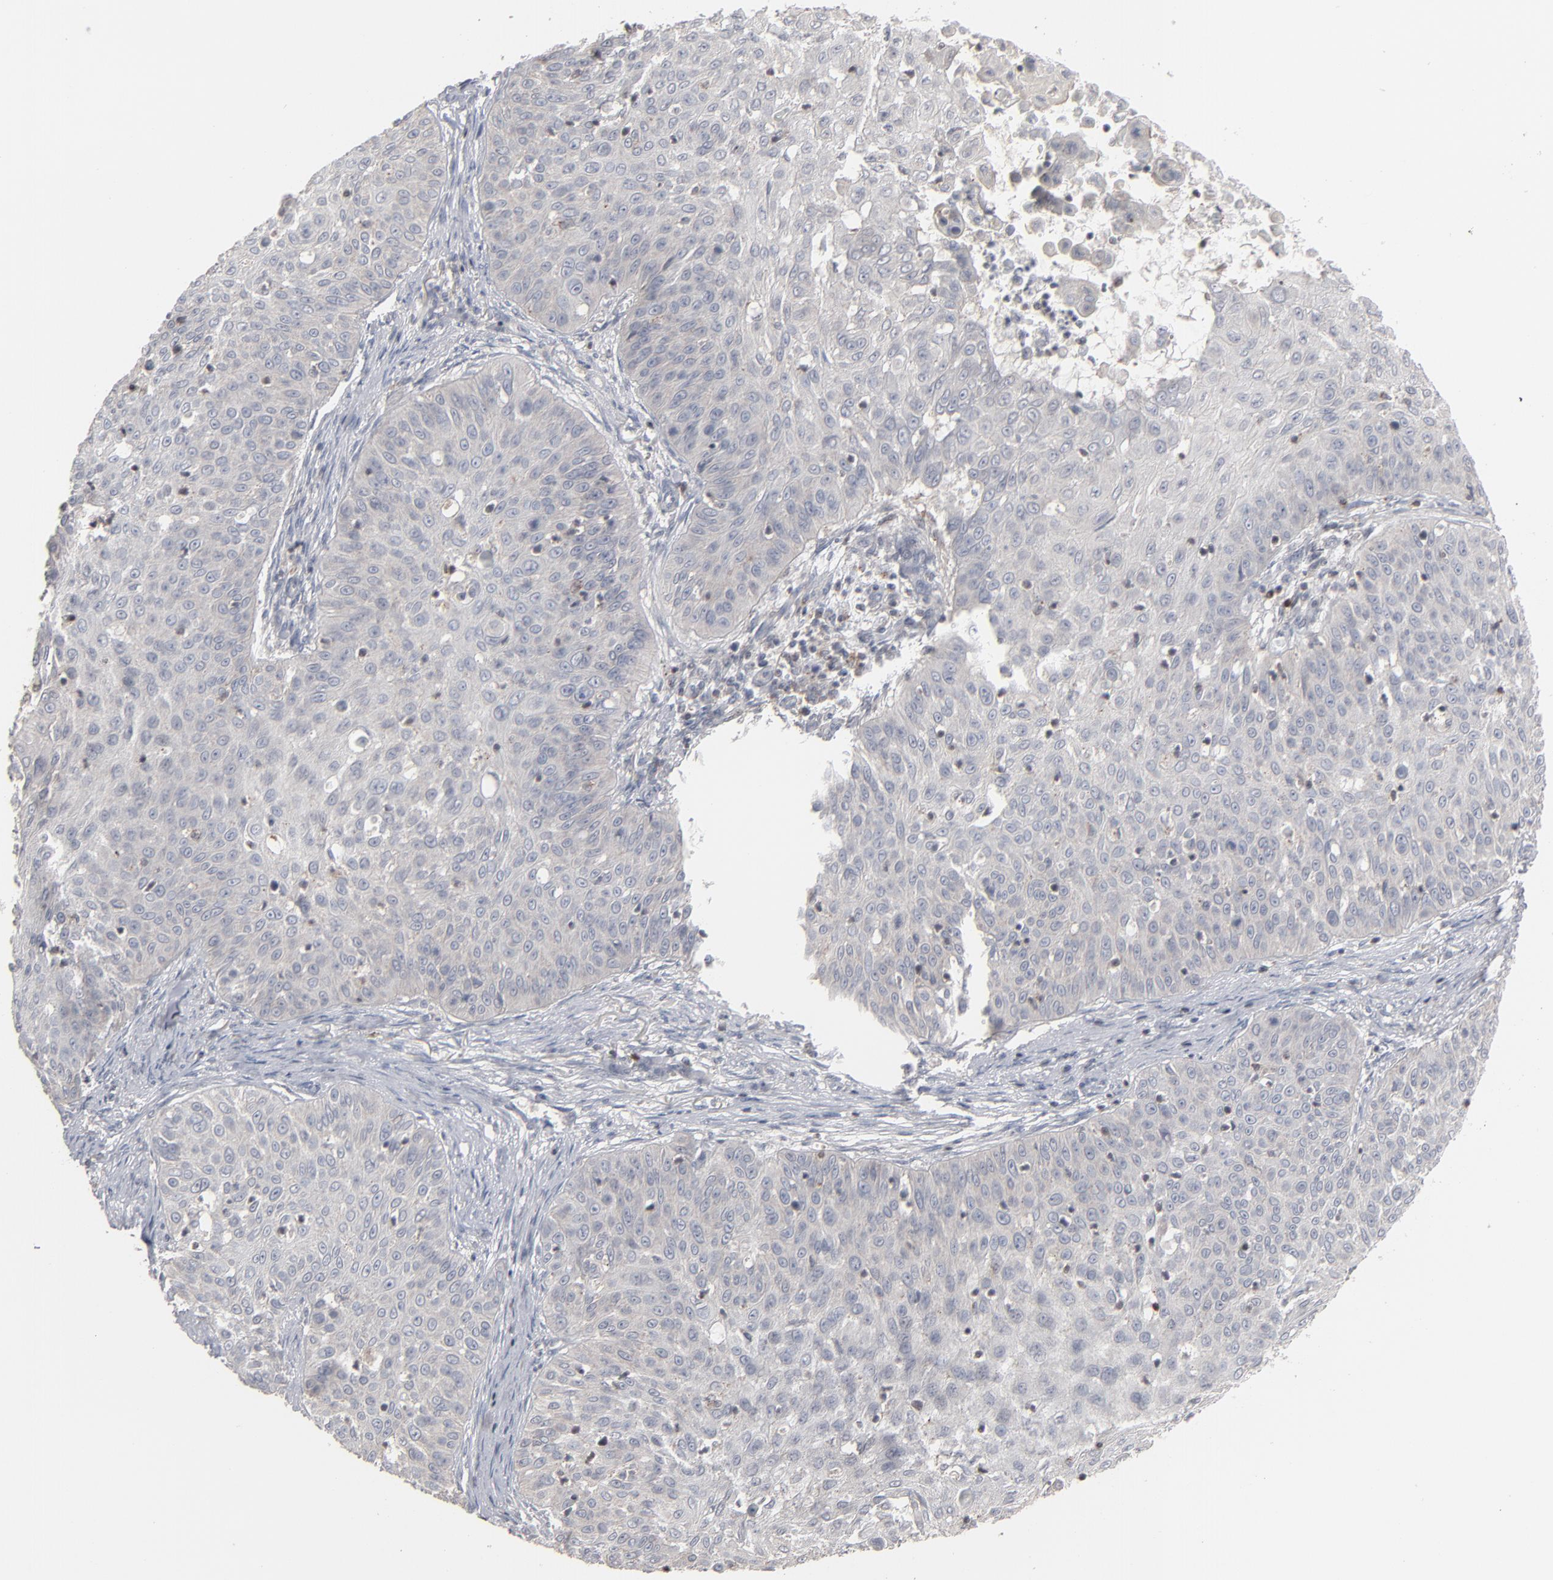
{"staining": {"intensity": "negative", "quantity": "none", "location": "none"}, "tissue": "skin cancer", "cell_type": "Tumor cells", "image_type": "cancer", "snomed": [{"axis": "morphology", "description": "Squamous cell carcinoma, NOS"}, {"axis": "topography", "description": "Skin"}], "caption": "Tumor cells are negative for brown protein staining in skin cancer (squamous cell carcinoma). (Brightfield microscopy of DAB (3,3'-diaminobenzidine) immunohistochemistry (IHC) at high magnification).", "gene": "STAT4", "patient": {"sex": "male", "age": 82}}